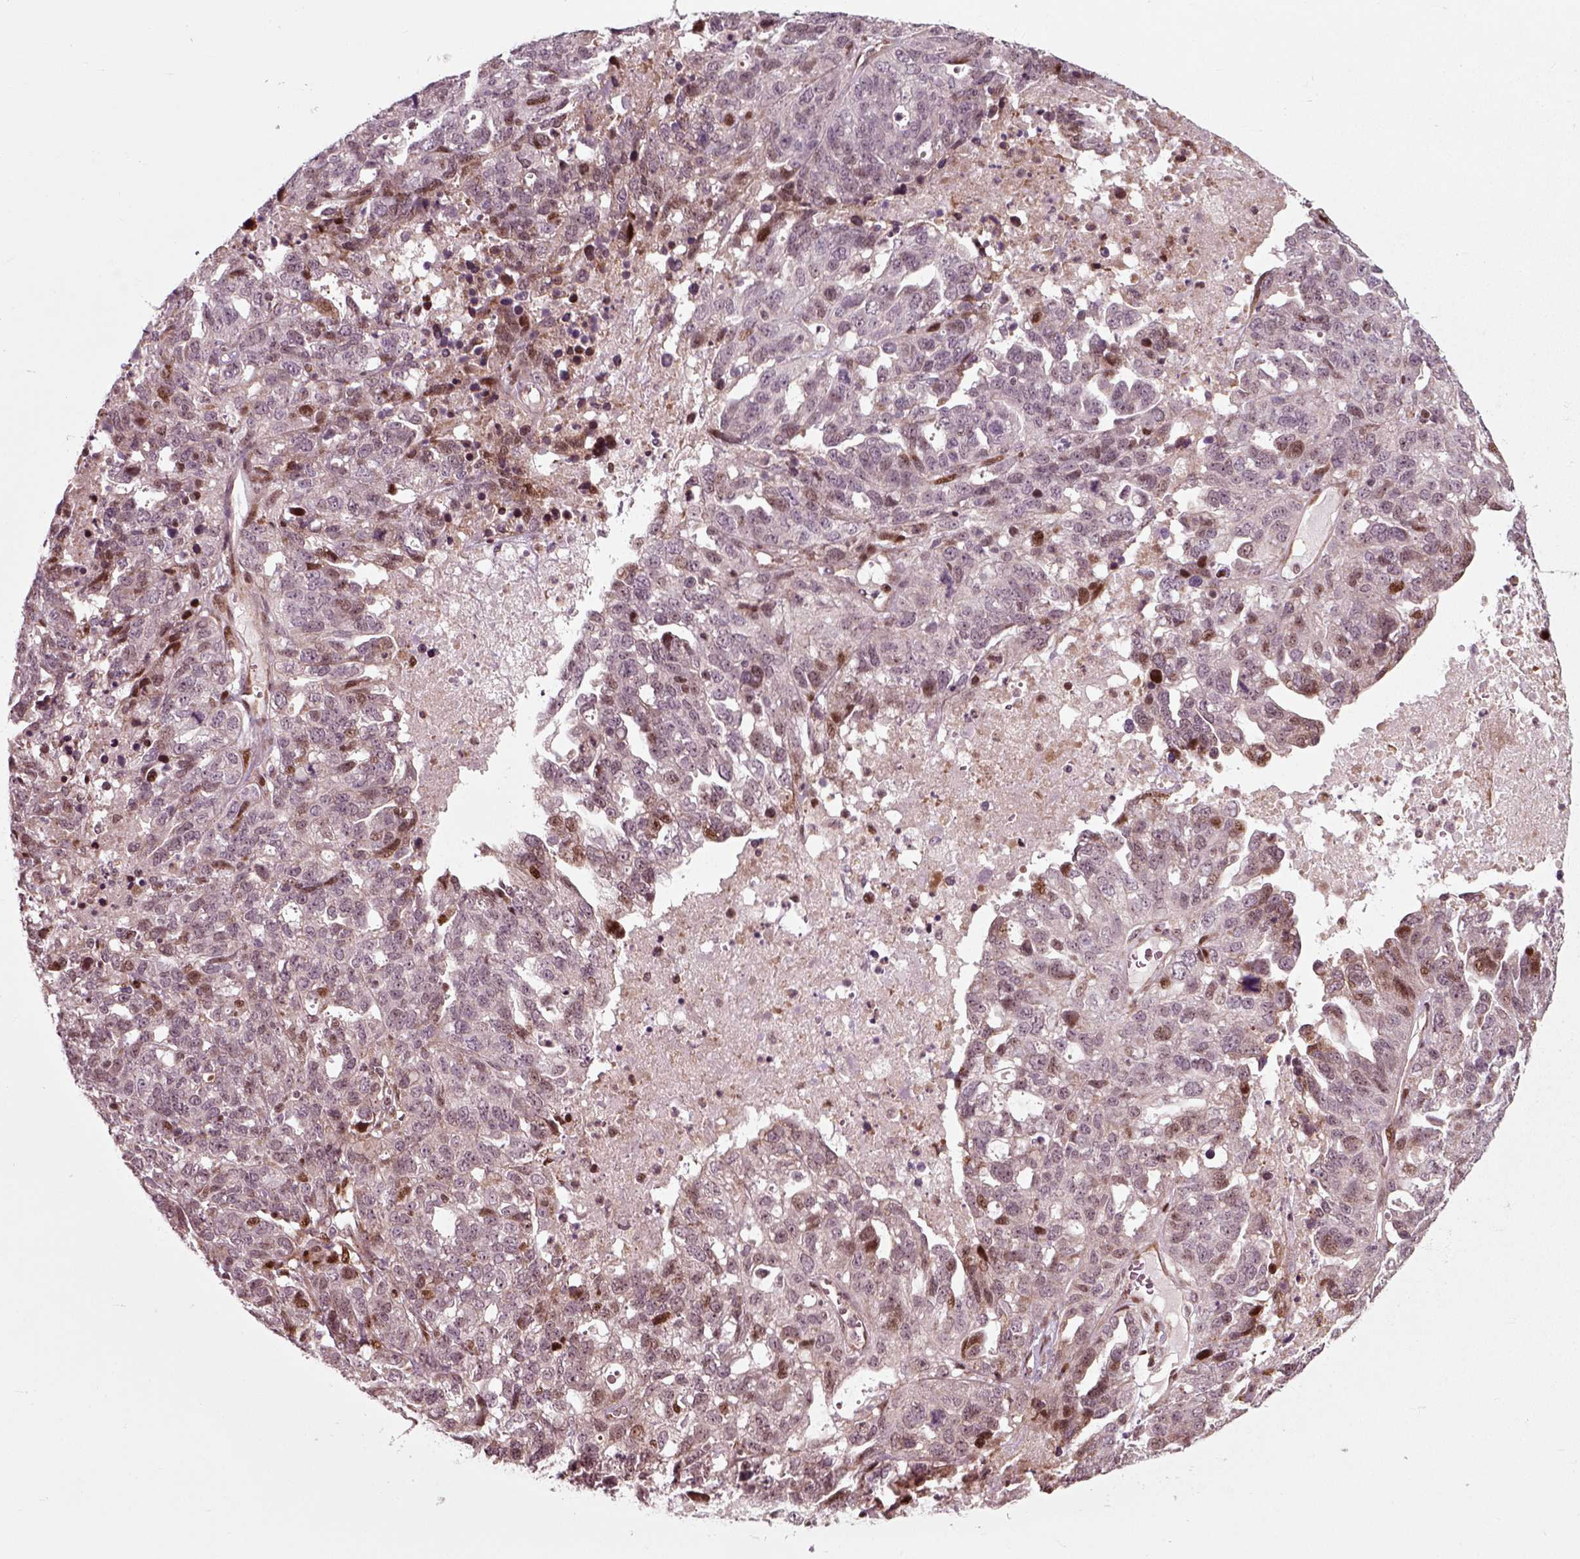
{"staining": {"intensity": "moderate", "quantity": "<25%", "location": "nuclear"}, "tissue": "ovarian cancer", "cell_type": "Tumor cells", "image_type": "cancer", "snomed": [{"axis": "morphology", "description": "Cystadenocarcinoma, serous, NOS"}, {"axis": "topography", "description": "Ovary"}], "caption": "A high-resolution histopathology image shows immunohistochemistry (IHC) staining of ovarian serous cystadenocarcinoma, which displays moderate nuclear staining in approximately <25% of tumor cells.", "gene": "CDC14A", "patient": {"sex": "female", "age": 71}}